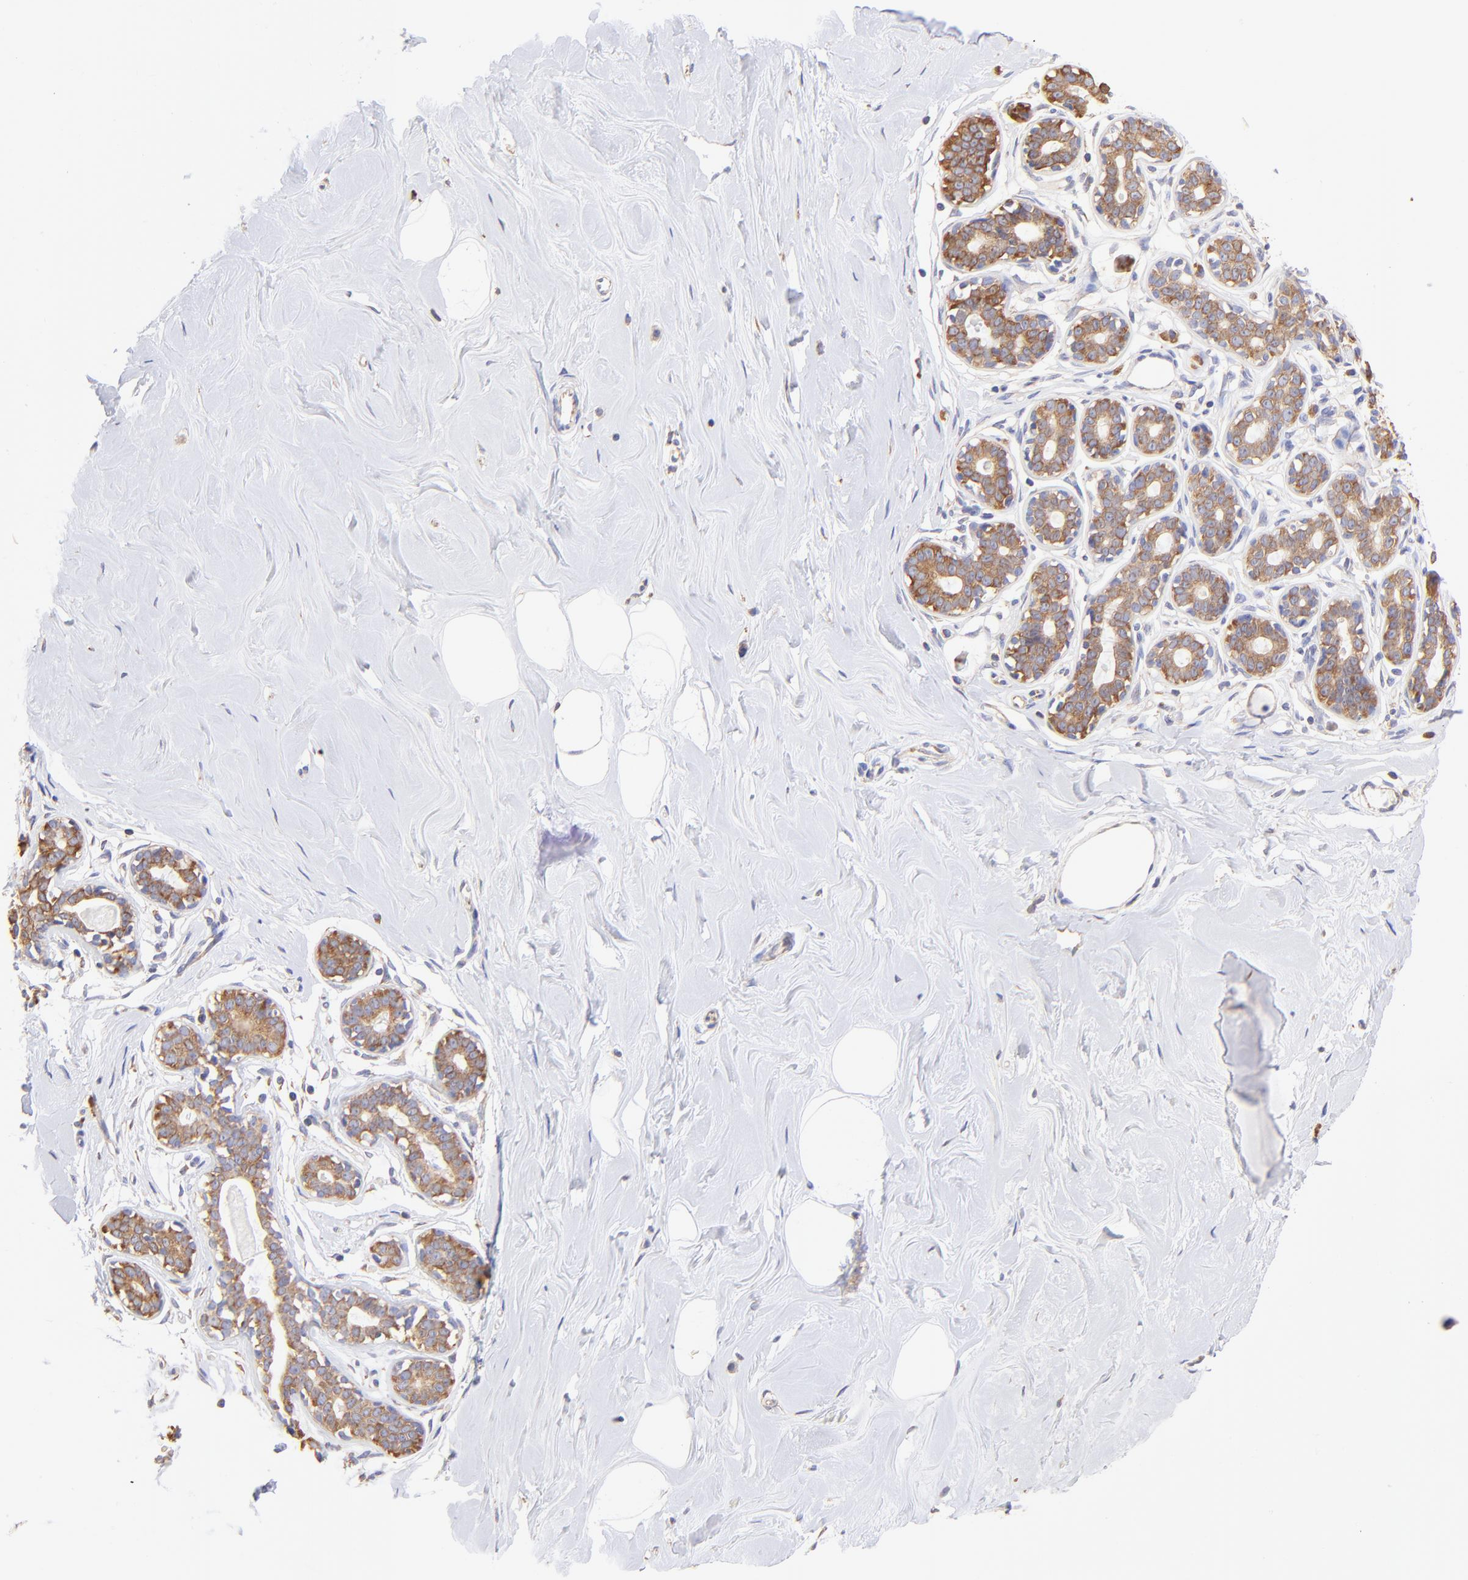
{"staining": {"intensity": "weak", "quantity": ">75%", "location": "cytoplasmic/membranous"}, "tissue": "breast", "cell_type": "Adipocytes", "image_type": "normal", "snomed": [{"axis": "morphology", "description": "Normal tissue, NOS"}, {"axis": "topography", "description": "Breast"}], "caption": "IHC (DAB) staining of normal human breast reveals weak cytoplasmic/membranous protein expression in about >75% of adipocytes.", "gene": "RPL30", "patient": {"sex": "female", "age": 23}}